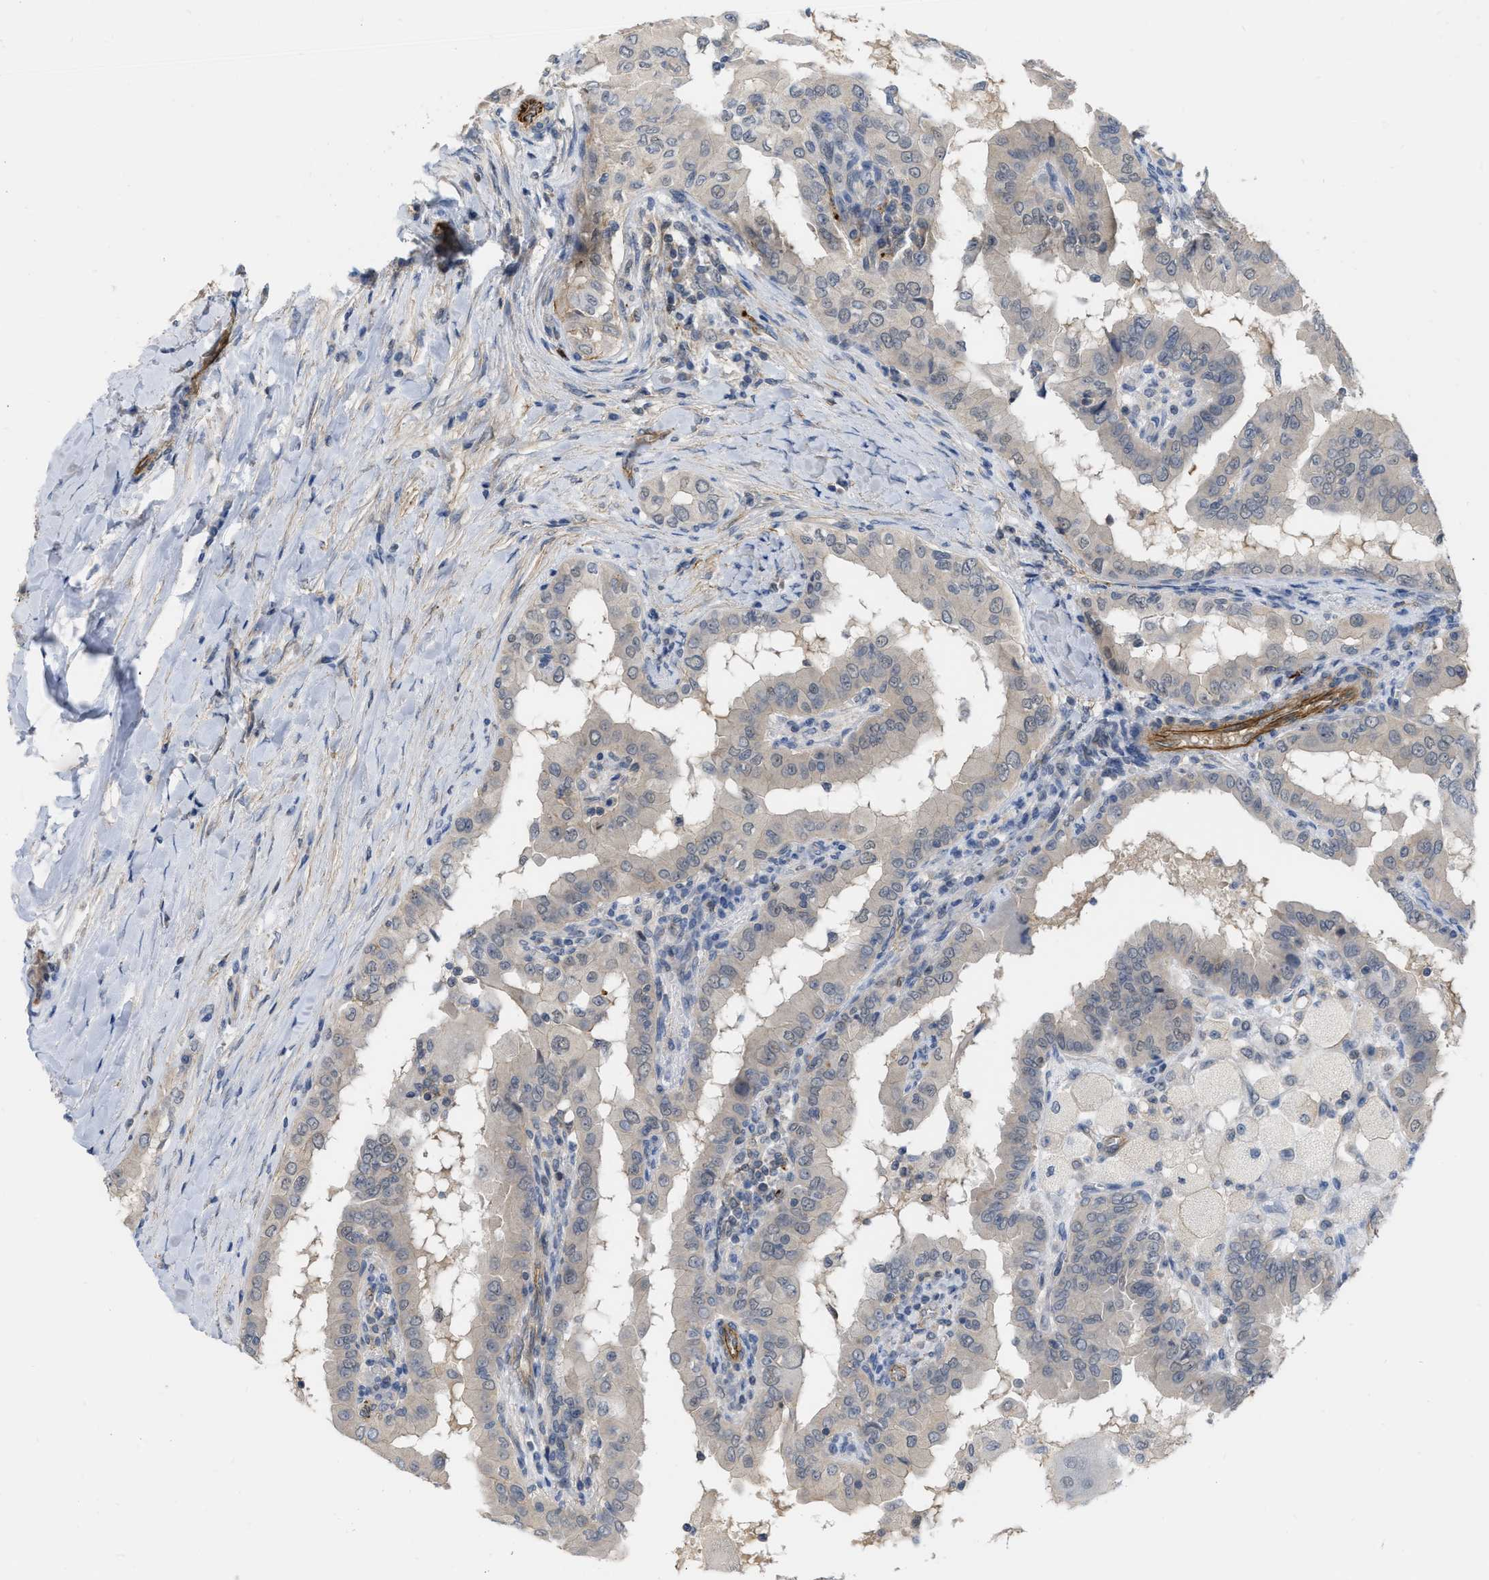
{"staining": {"intensity": "negative", "quantity": "none", "location": "none"}, "tissue": "thyroid cancer", "cell_type": "Tumor cells", "image_type": "cancer", "snomed": [{"axis": "morphology", "description": "Papillary adenocarcinoma, NOS"}, {"axis": "topography", "description": "Thyroid gland"}], "caption": "The micrograph displays no significant expression in tumor cells of thyroid papillary adenocarcinoma. The staining is performed using DAB brown chromogen with nuclei counter-stained in using hematoxylin.", "gene": "NAPEPLD", "patient": {"sex": "male", "age": 33}}